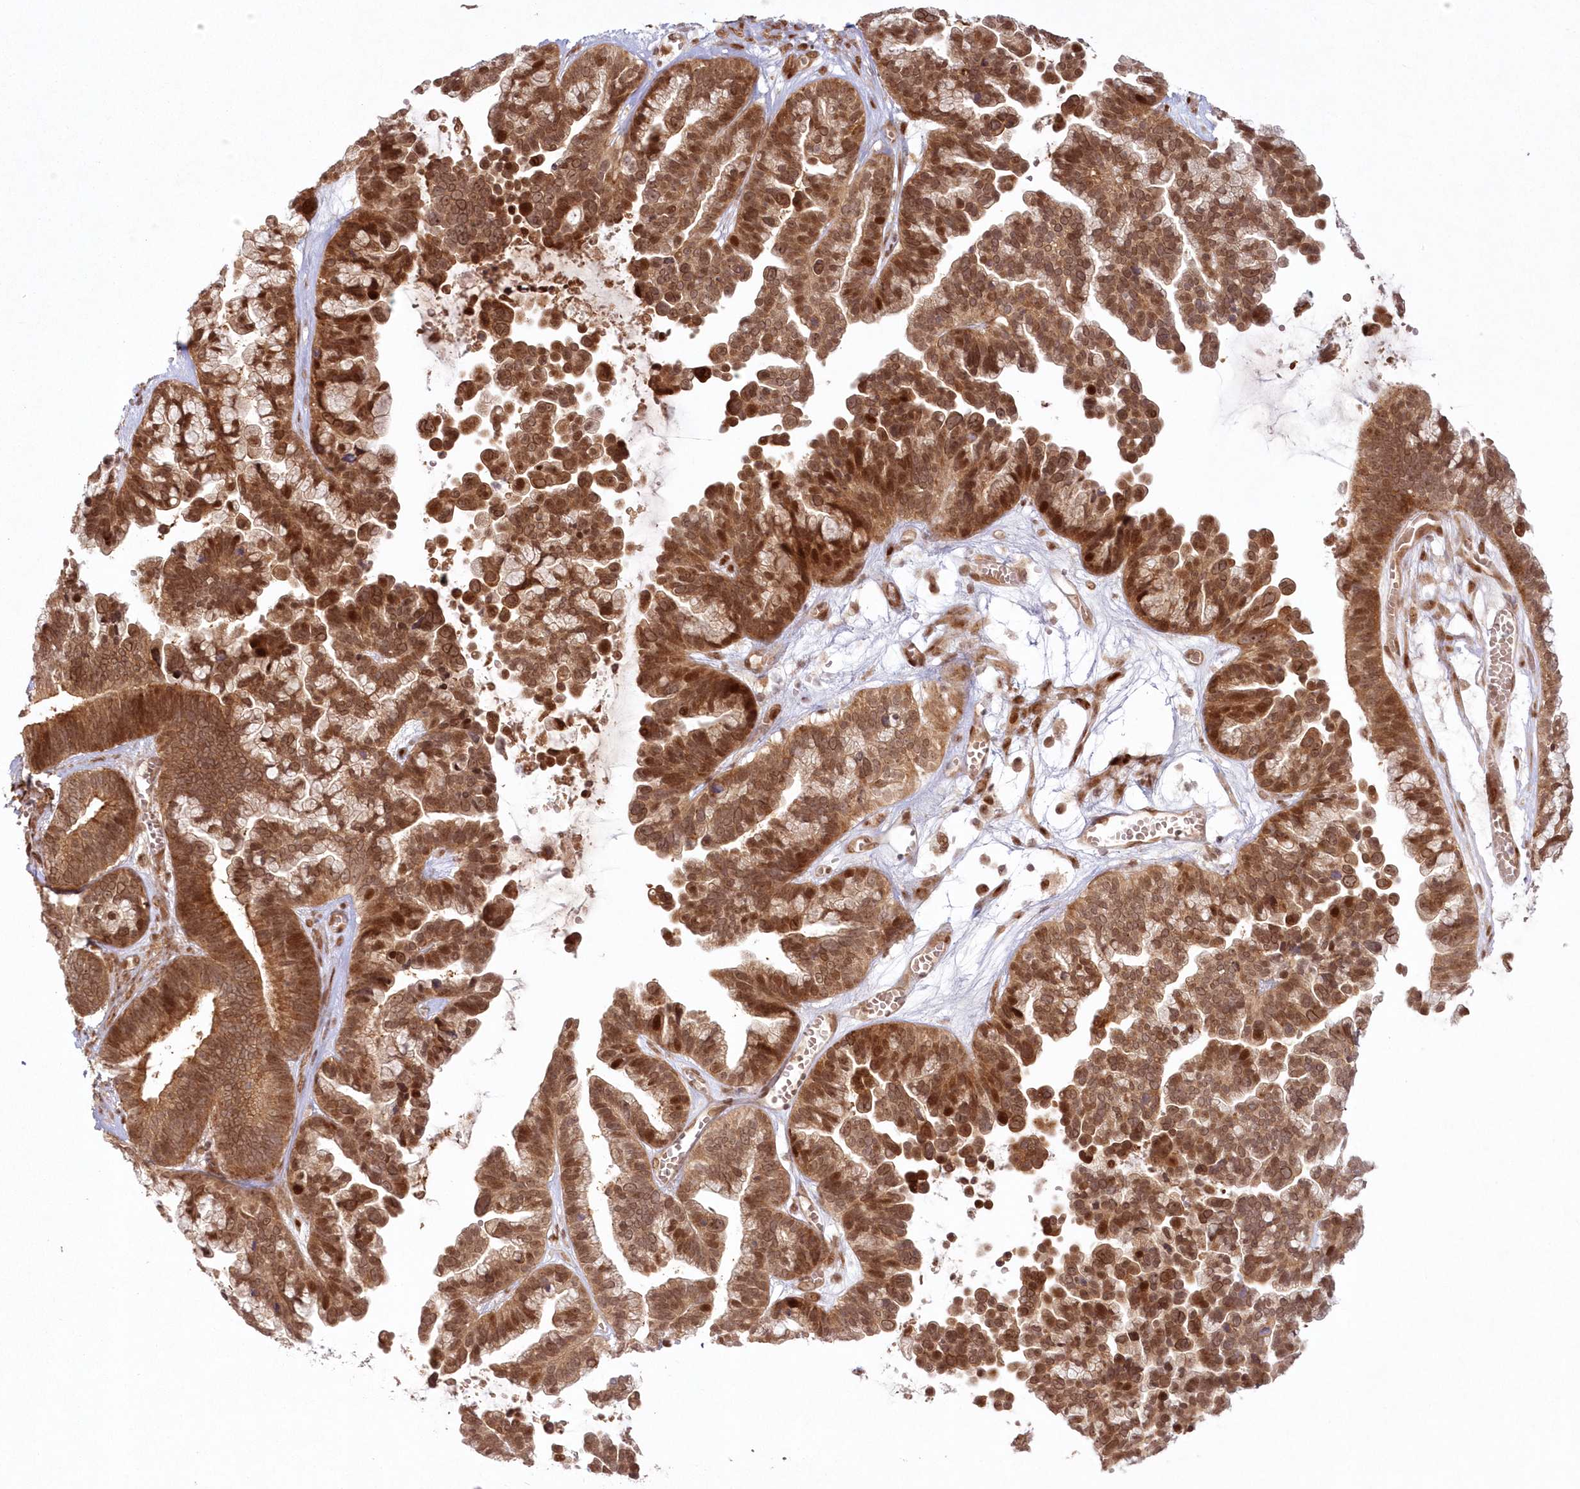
{"staining": {"intensity": "moderate", "quantity": ">75%", "location": "cytoplasmic/membranous,nuclear"}, "tissue": "ovarian cancer", "cell_type": "Tumor cells", "image_type": "cancer", "snomed": [{"axis": "morphology", "description": "Cystadenocarcinoma, serous, NOS"}, {"axis": "topography", "description": "Ovary"}], "caption": "Protein expression analysis of ovarian serous cystadenocarcinoma demonstrates moderate cytoplasmic/membranous and nuclear positivity in approximately >75% of tumor cells.", "gene": "TOGARAM2", "patient": {"sex": "female", "age": 56}}